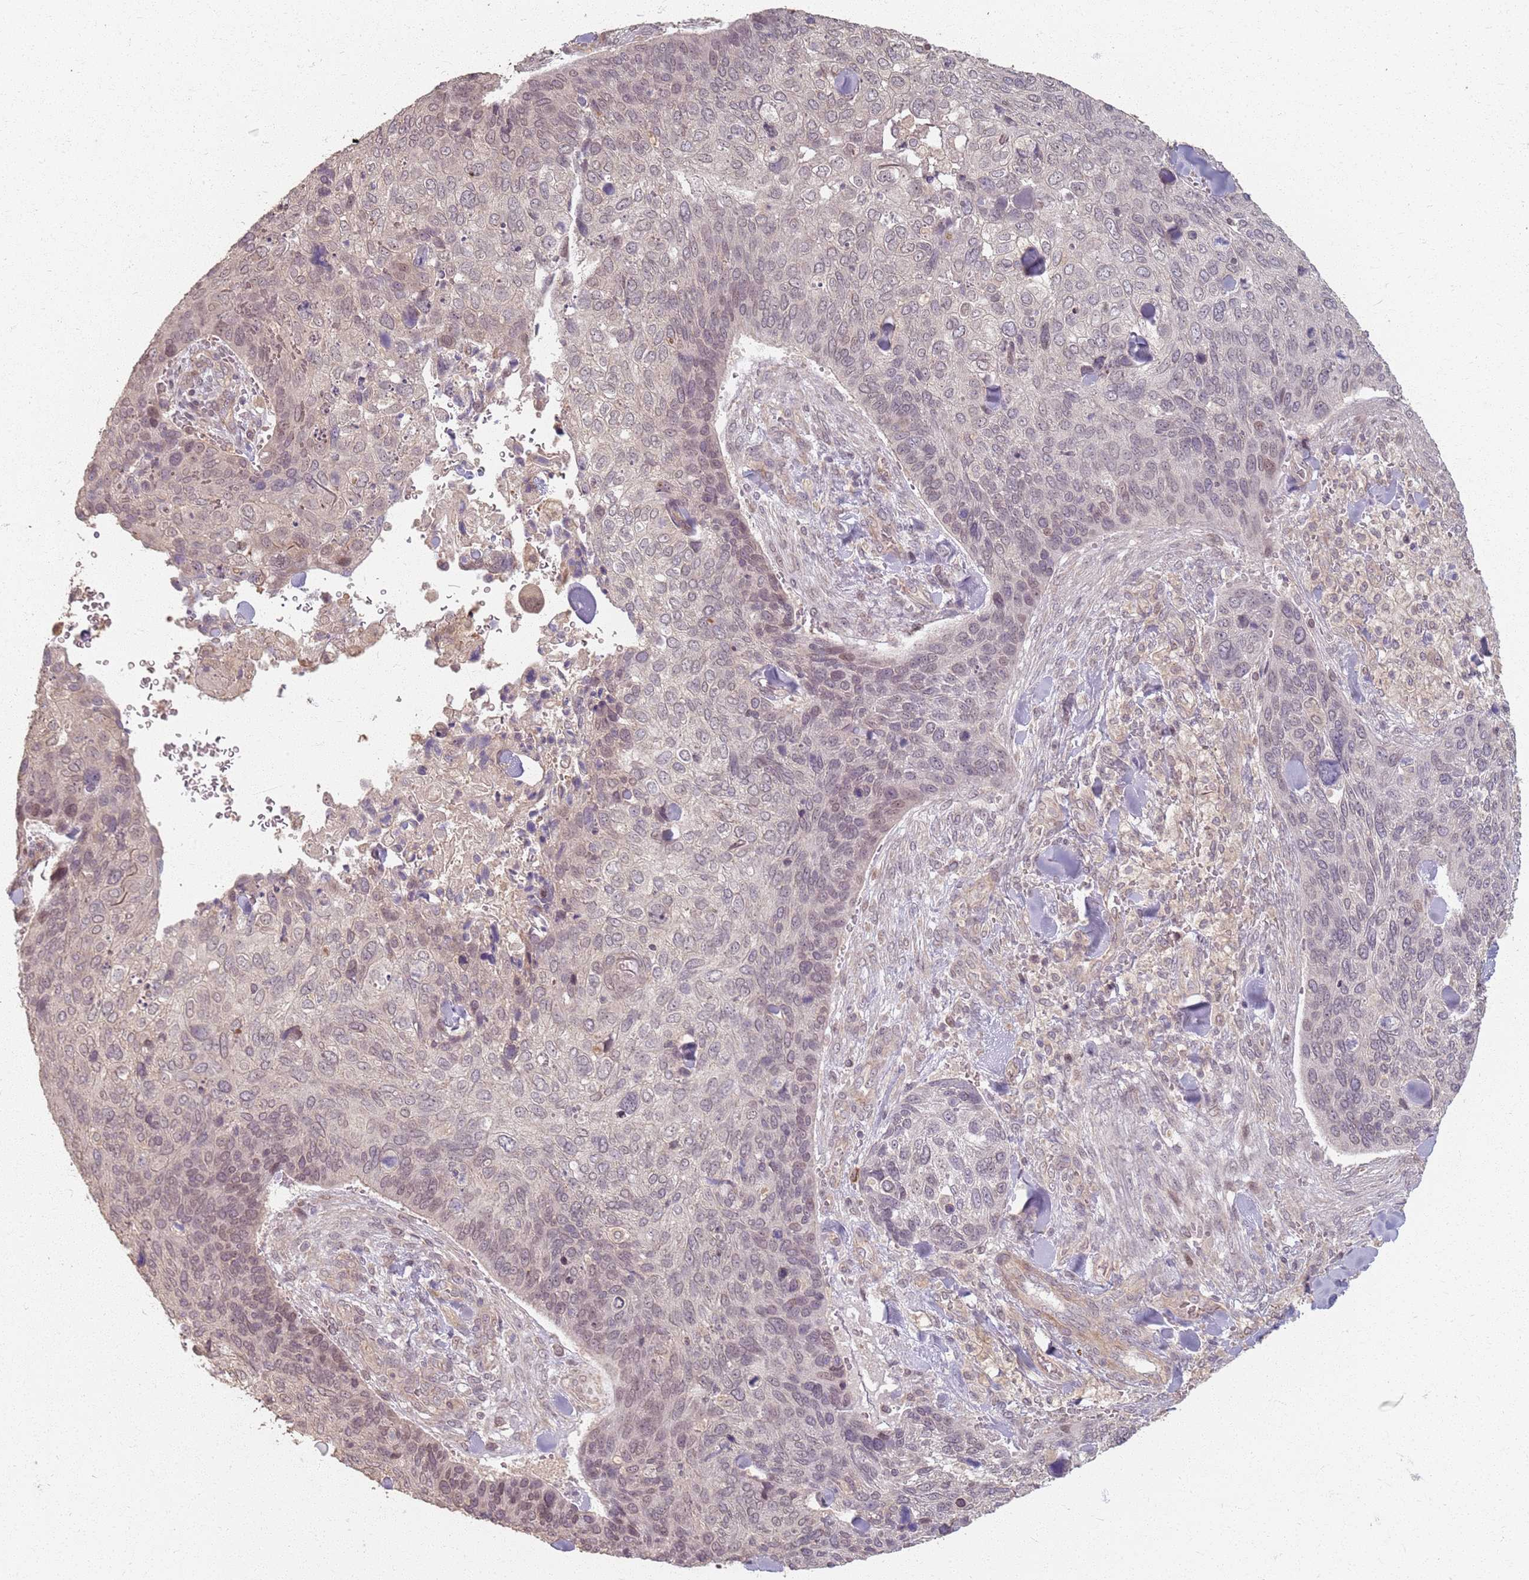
{"staining": {"intensity": "weak", "quantity": "<25%", "location": "nuclear"}, "tissue": "skin cancer", "cell_type": "Tumor cells", "image_type": "cancer", "snomed": [{"axis": "morphology", "description": "Basal cell carcinoma"}, {"axis": "topography", "description": "Skin"}], "caption": "This image is of skin cancer stained with immunohistochemistry to label a protein in brown with the nuclei are counter-stained blue. There is no staining in tumor cells.", "gene": "CCDC168", "patient": {"sex": "female", "age": 74}}